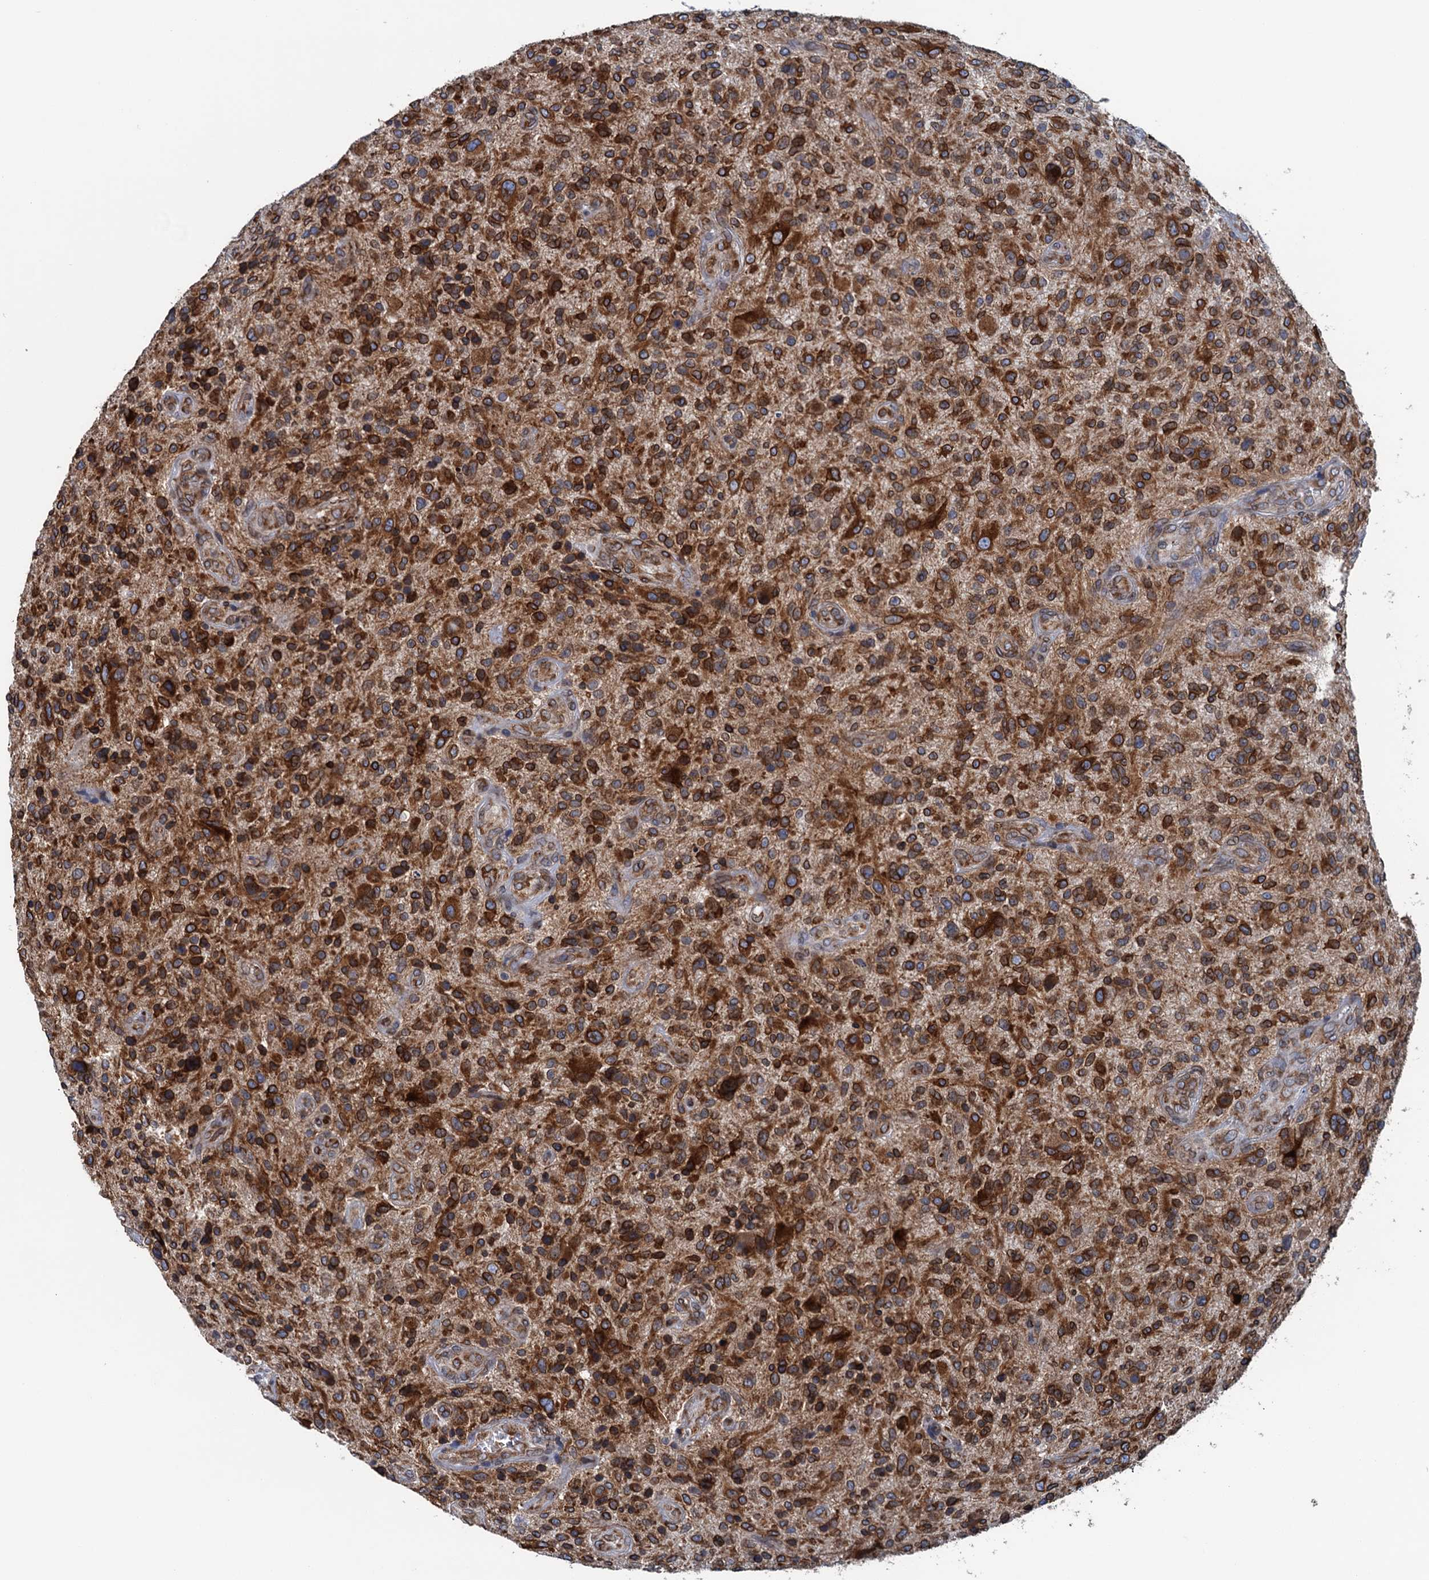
{"staining": {"intensity": "strong", "quantity": ">75%", "location": "cytoplasmic/membranous"}, "tissue": "glioma", "cell_type": "Tumor cells", "image_type": "cancer", "snomed": [{"axis": "morphology", "description": "Glioma, malignant, High grade"}, {"axis": "topography", "description": "Brain"}], "caption": "Immunohistochemical staining of high-grade glioma (malignant) exhibits high levels of strong cytoplasmic/membranous staining in about >75% of tumor cells.", "gene": "TMEM205", "patient": {"sex": "male", "age": 47}}